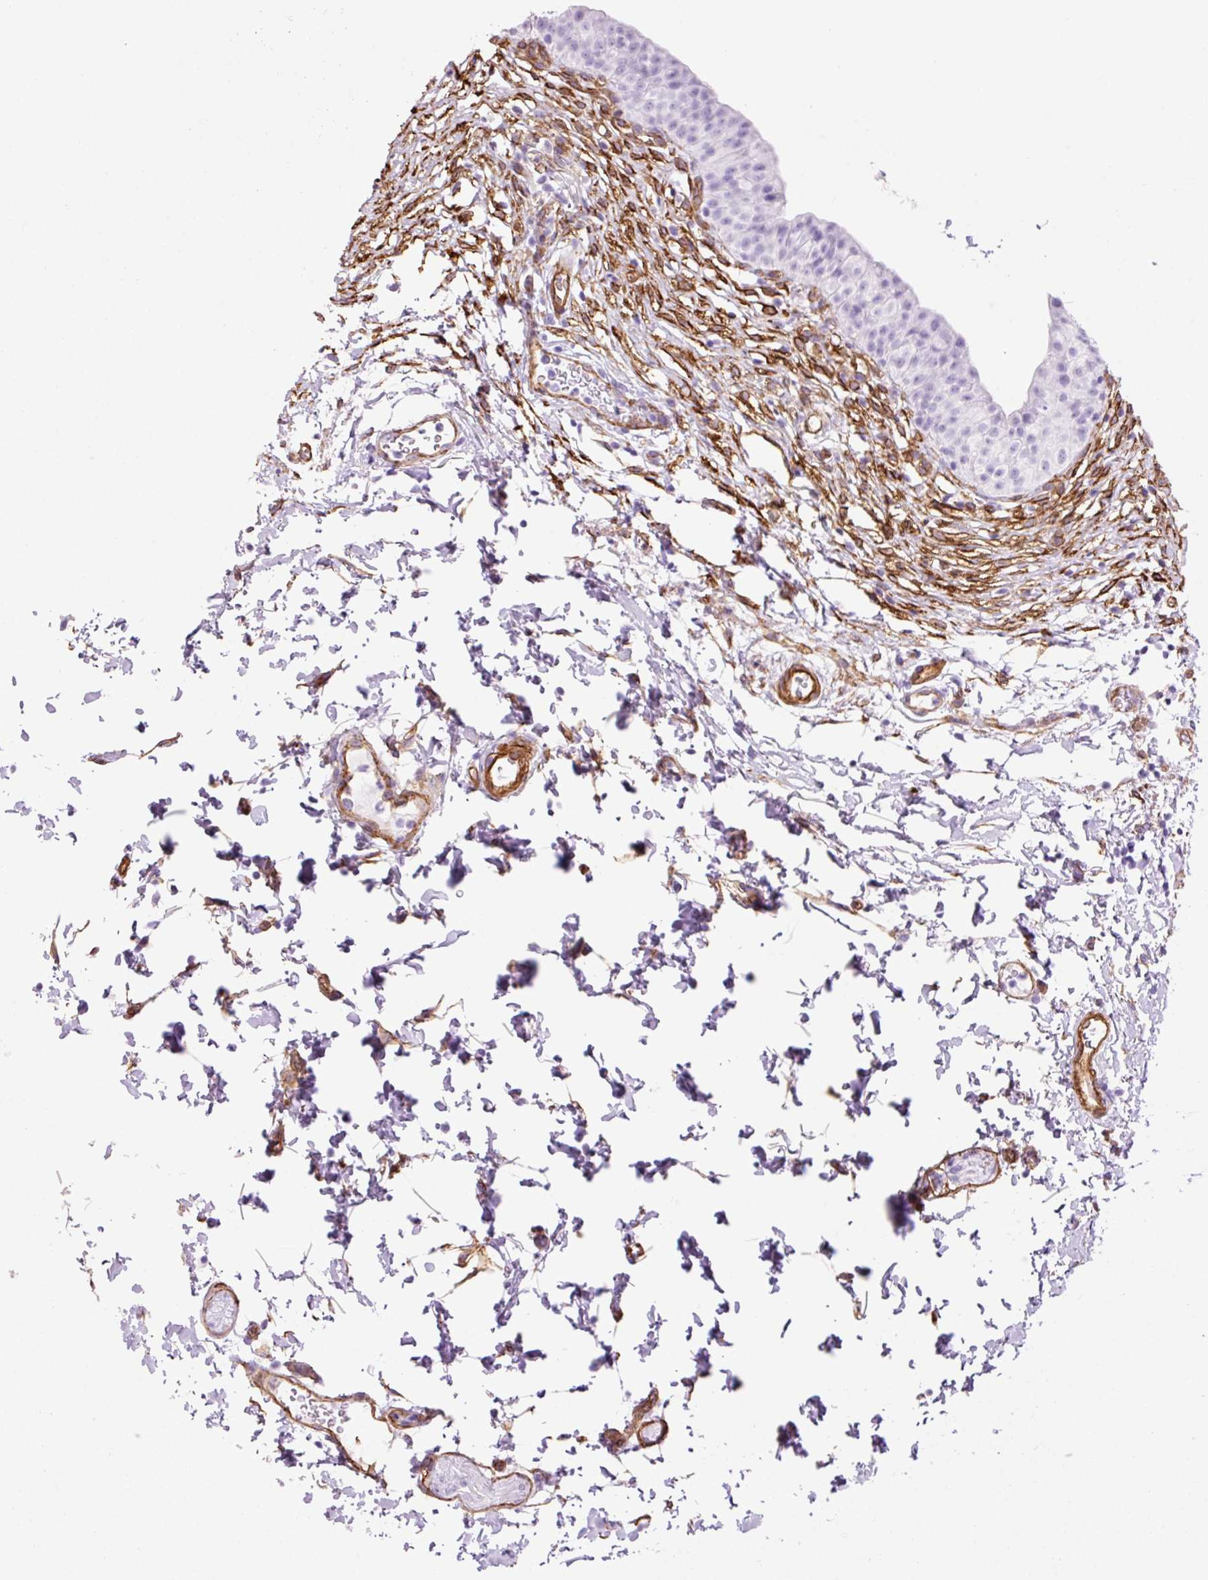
{"staining": {"intensity": "negative", "quantity": "none", "location": "none"}, "tissue": "urinary bladder", "cell_type": "Urothelial cells", "image_type": "normal", "snomed": [{"axis": "morphology", "description": "Normal tissue, NOS"}, {"axis": "topography", "description": "Urinary bladder"}, {"axis": "topography", "description": "Peripheral nerve tissue"}], "caption": "A histopathology image of urinary bladder stained for a protein exhibits no brown staining in urothelial cells. (DAB IHC, high magnification).", "gene": "CAV1", "patient": {"sex": "male", "age": 55}}